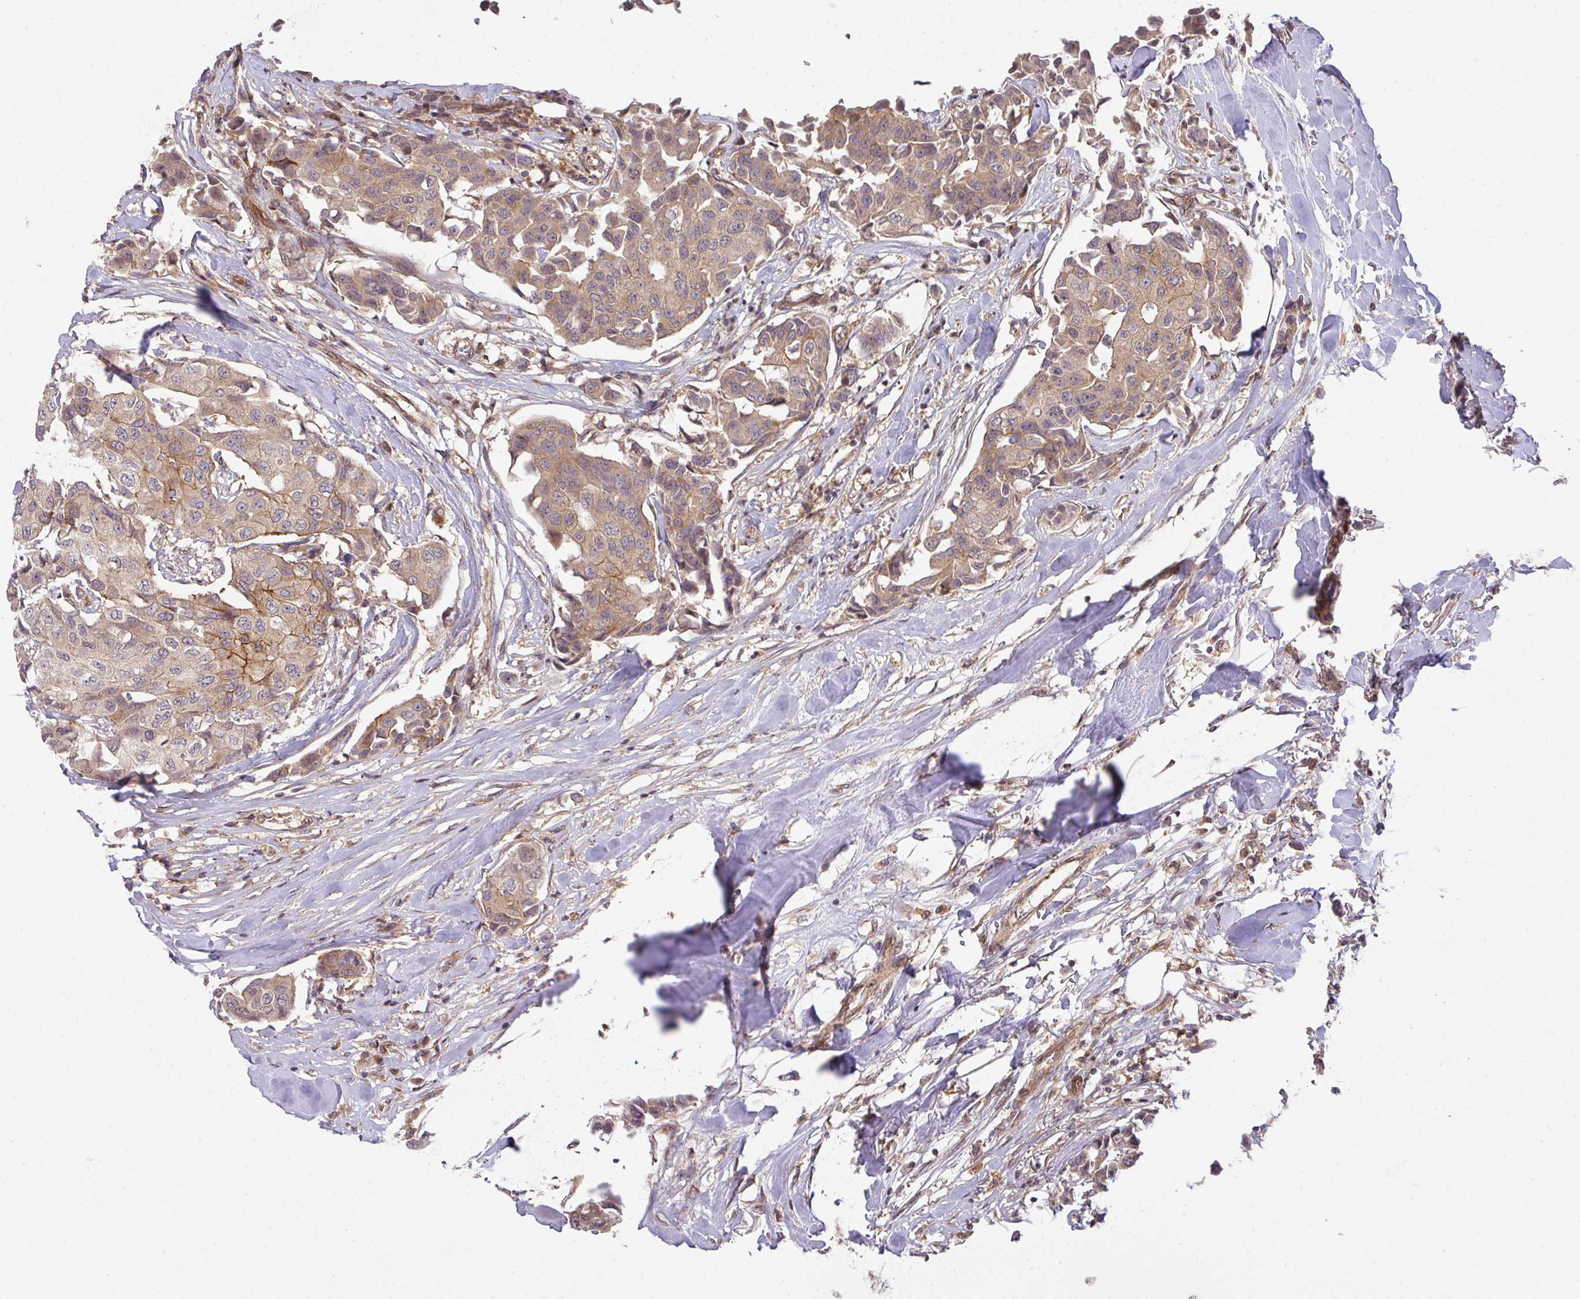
{"staining": {"intensity": "moderate", "quantity": "25%-75%", "location": "cytoplasmic/membranous"}, "tissue": "breast cancer", "cell_type": "Tumor cells", "image_type": "cancer", "snomed": [{"axis": "morphology", "description": "Duct carcinoma"}, {"axis": "topography", "description": "Breast"}], "caption": "Protein expression analysis of human breast cancer reveals moderate cytoplasmic/membranous positivity in approximately 25%-75% of tumor cells.", "gene": "CYFIP2", "patient": {"sex": "female", "age": 80}}